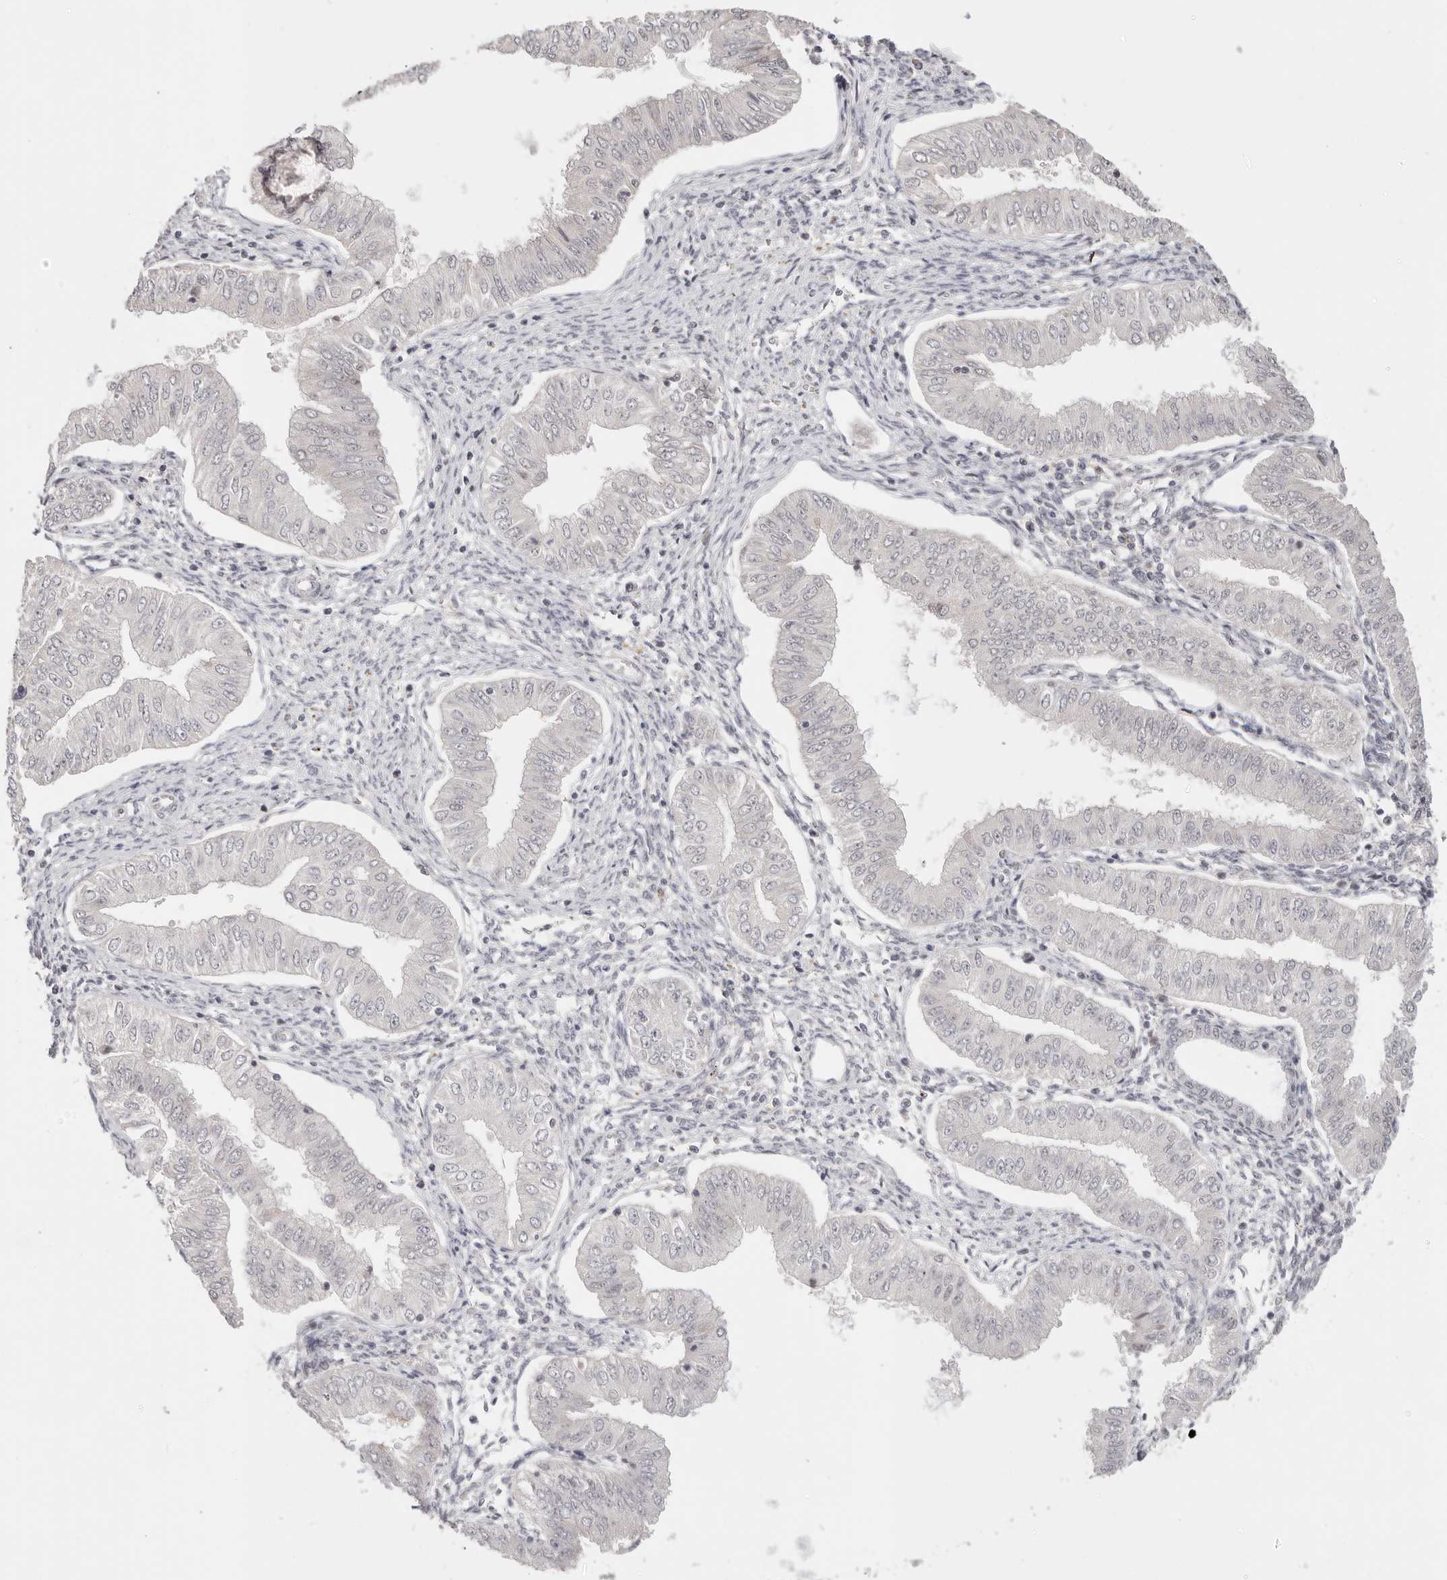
{"staining": {"intensity": "negative", "quantity": "none", "location": "none"}, "tissue": "endometrial cancer", "cell_type": "Tumor cells", "image_type": "cancer", "snomed": [{"axis": "morphology", "description": "Normal tissue, NOS"}, {"axis": "morphology", "description": "Adenocarcinoma, NOS"}, {"axis": "topography", "description": "Endometrium"}], "caption": "Tumor cells show no significant staining in endometrial cancer. (DAB immunohistochemistry, high magnification).", "gene": "RFC3", "patient": {"sex": "female", "age": 53}}